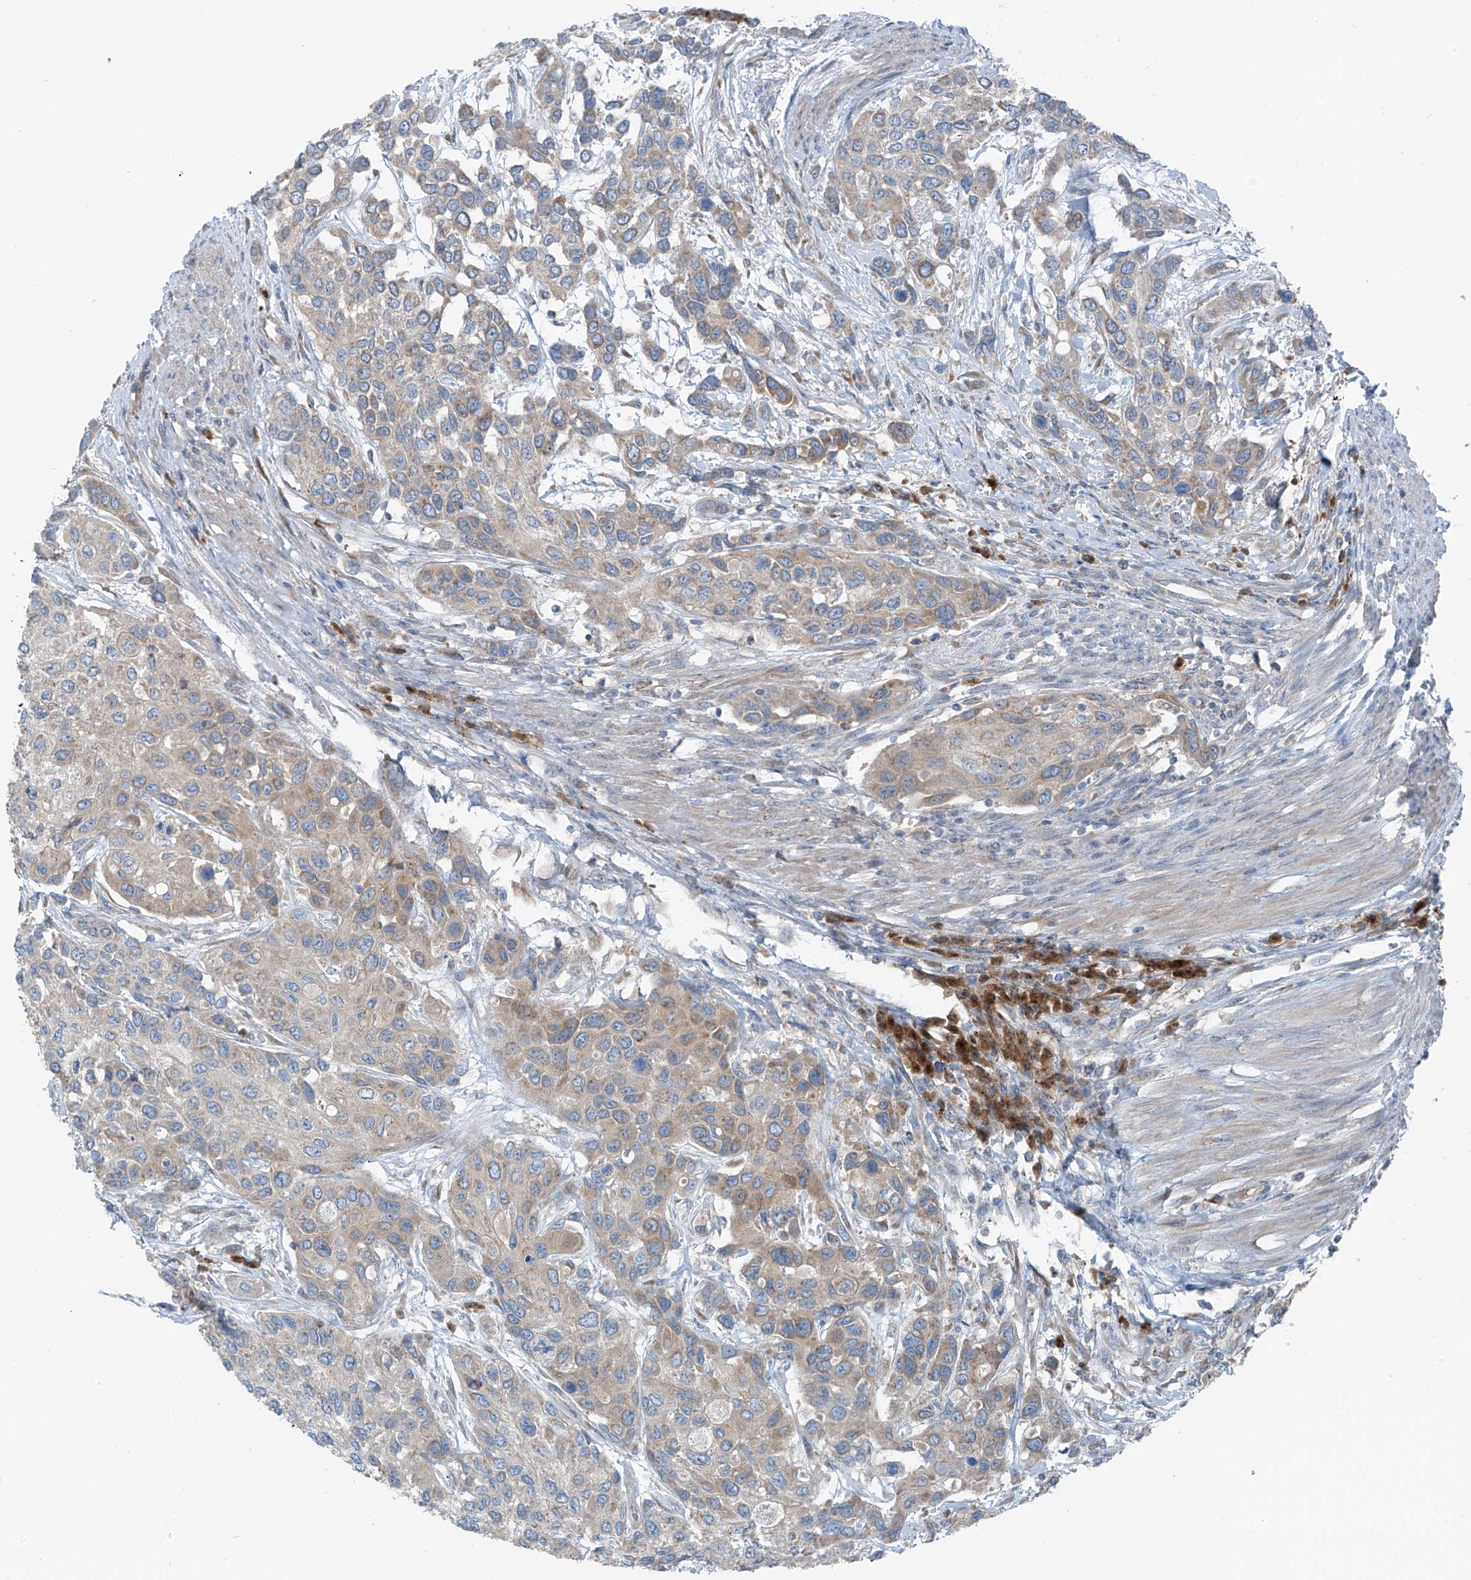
{"staining": {"intensity": "weak", "quantity": "<25%", "location": "cytoplasmic/membranous"}, "tissue": "urothelial cancer", "cell_type": "Tumor cells", "image_type": "cancer", "snomed": [{"axis": "morphology", "description": "Normal tissue, NOS"}, {"axis": "morphology", "description": "Urothelial carcinoma, High grade"}, {"axis": "topography", "description": "Vascular tissue"}, {"axis": "topography", "description": "Urinary bladder"}], "caption": "DAB immunohistochemical staining of human urothelial cancer reveals no significant expression in tumor cells.", "gene": "SLC12A6", "patient": {"sex": "female", "age": 56}}